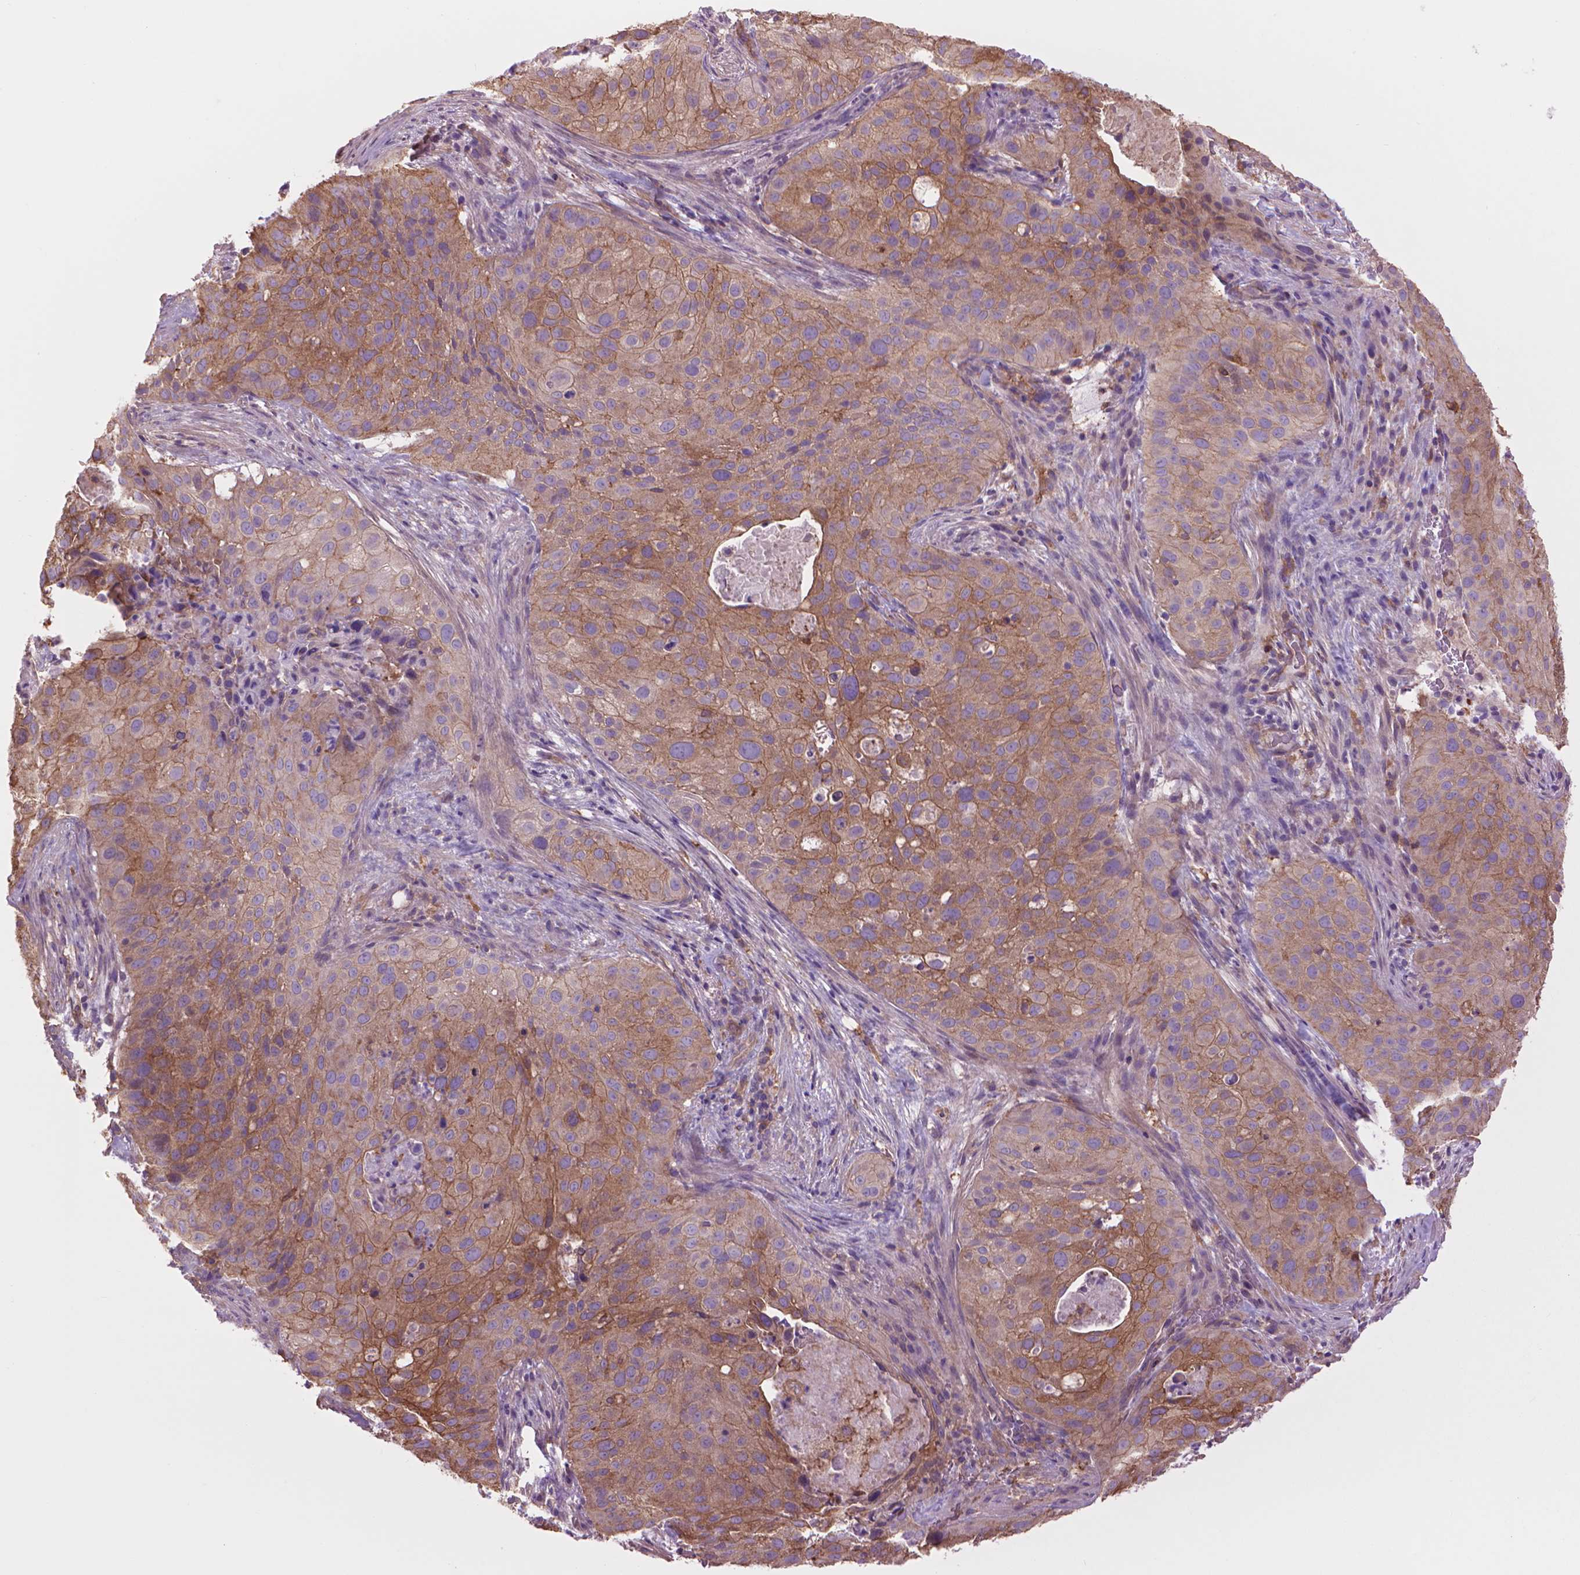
{"staining": {"intensity": "weak", "quantity": ">75%", "location": "cytoplasmic/membranous"}, "tissue": "cervical cancer", "cell_type": "Tumor cells", "image_type": "cancer", "snomed": [{"axis": "morphology", "description": "Squamous cell carcinoma, NOS"}, {"axis": "topography", "description": "Cervix"}], "caption": "IHC micrograph of cervical cancer (squamous cell carcinoma) stained for a protein (brown), which demonstrates low levels of weak cytoplasmic/membranous staining in approximately >75% of tumor cells.", "gene": "CORO1B", "patient": {"sex": "female", "age": 38}}